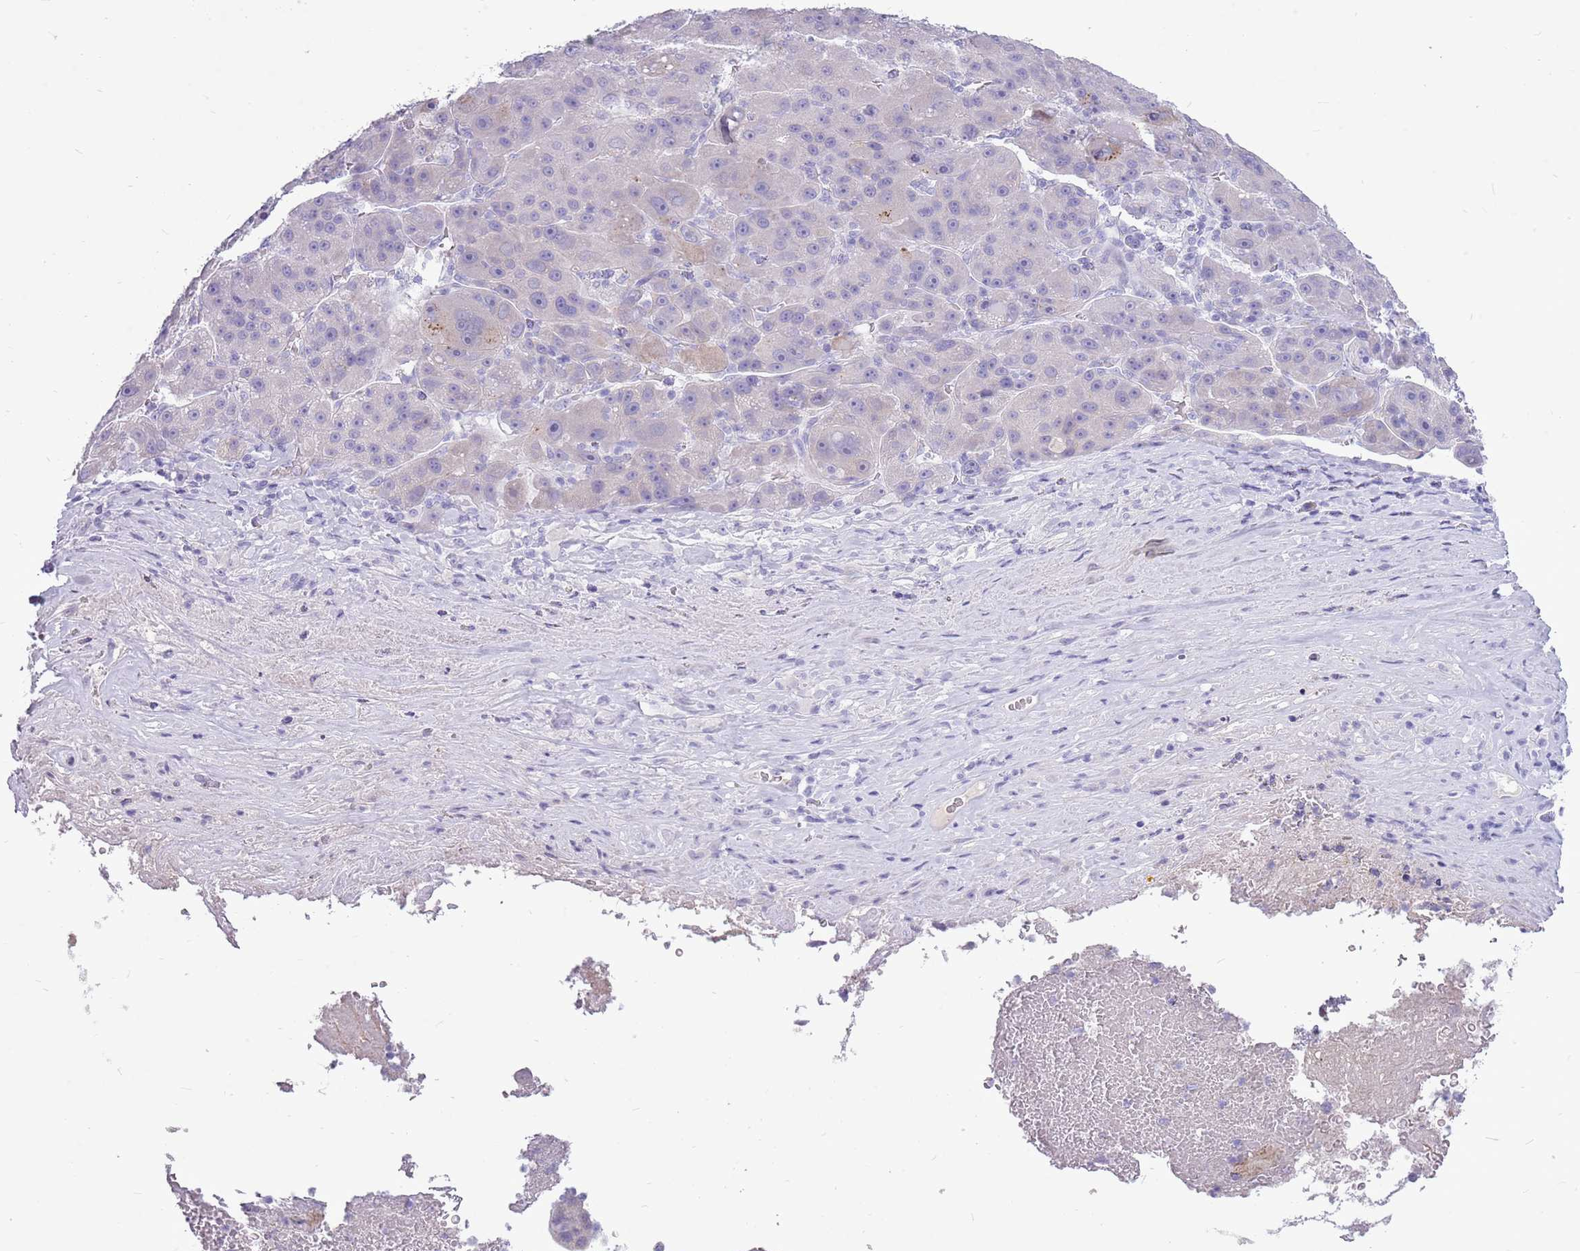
{"staining": {"intensity": "negative", "quantity": "none", "location": "none"}, "tissue": "liver cancer", "cell_type": "Tumor cells", "image_type": "cancer", "snomed": [{"axis": "morphology", "description": "Carcinoma, Hepatocellular, NOS"}, {"axis": "topography", "description": "Liver"}], "caption": "The histopathology image displays no significant expression in tumor cells of hepatocellular carcinoma (liver).", "gene": "ZNF425", "patient": {"sex": "male", "age": 76}}